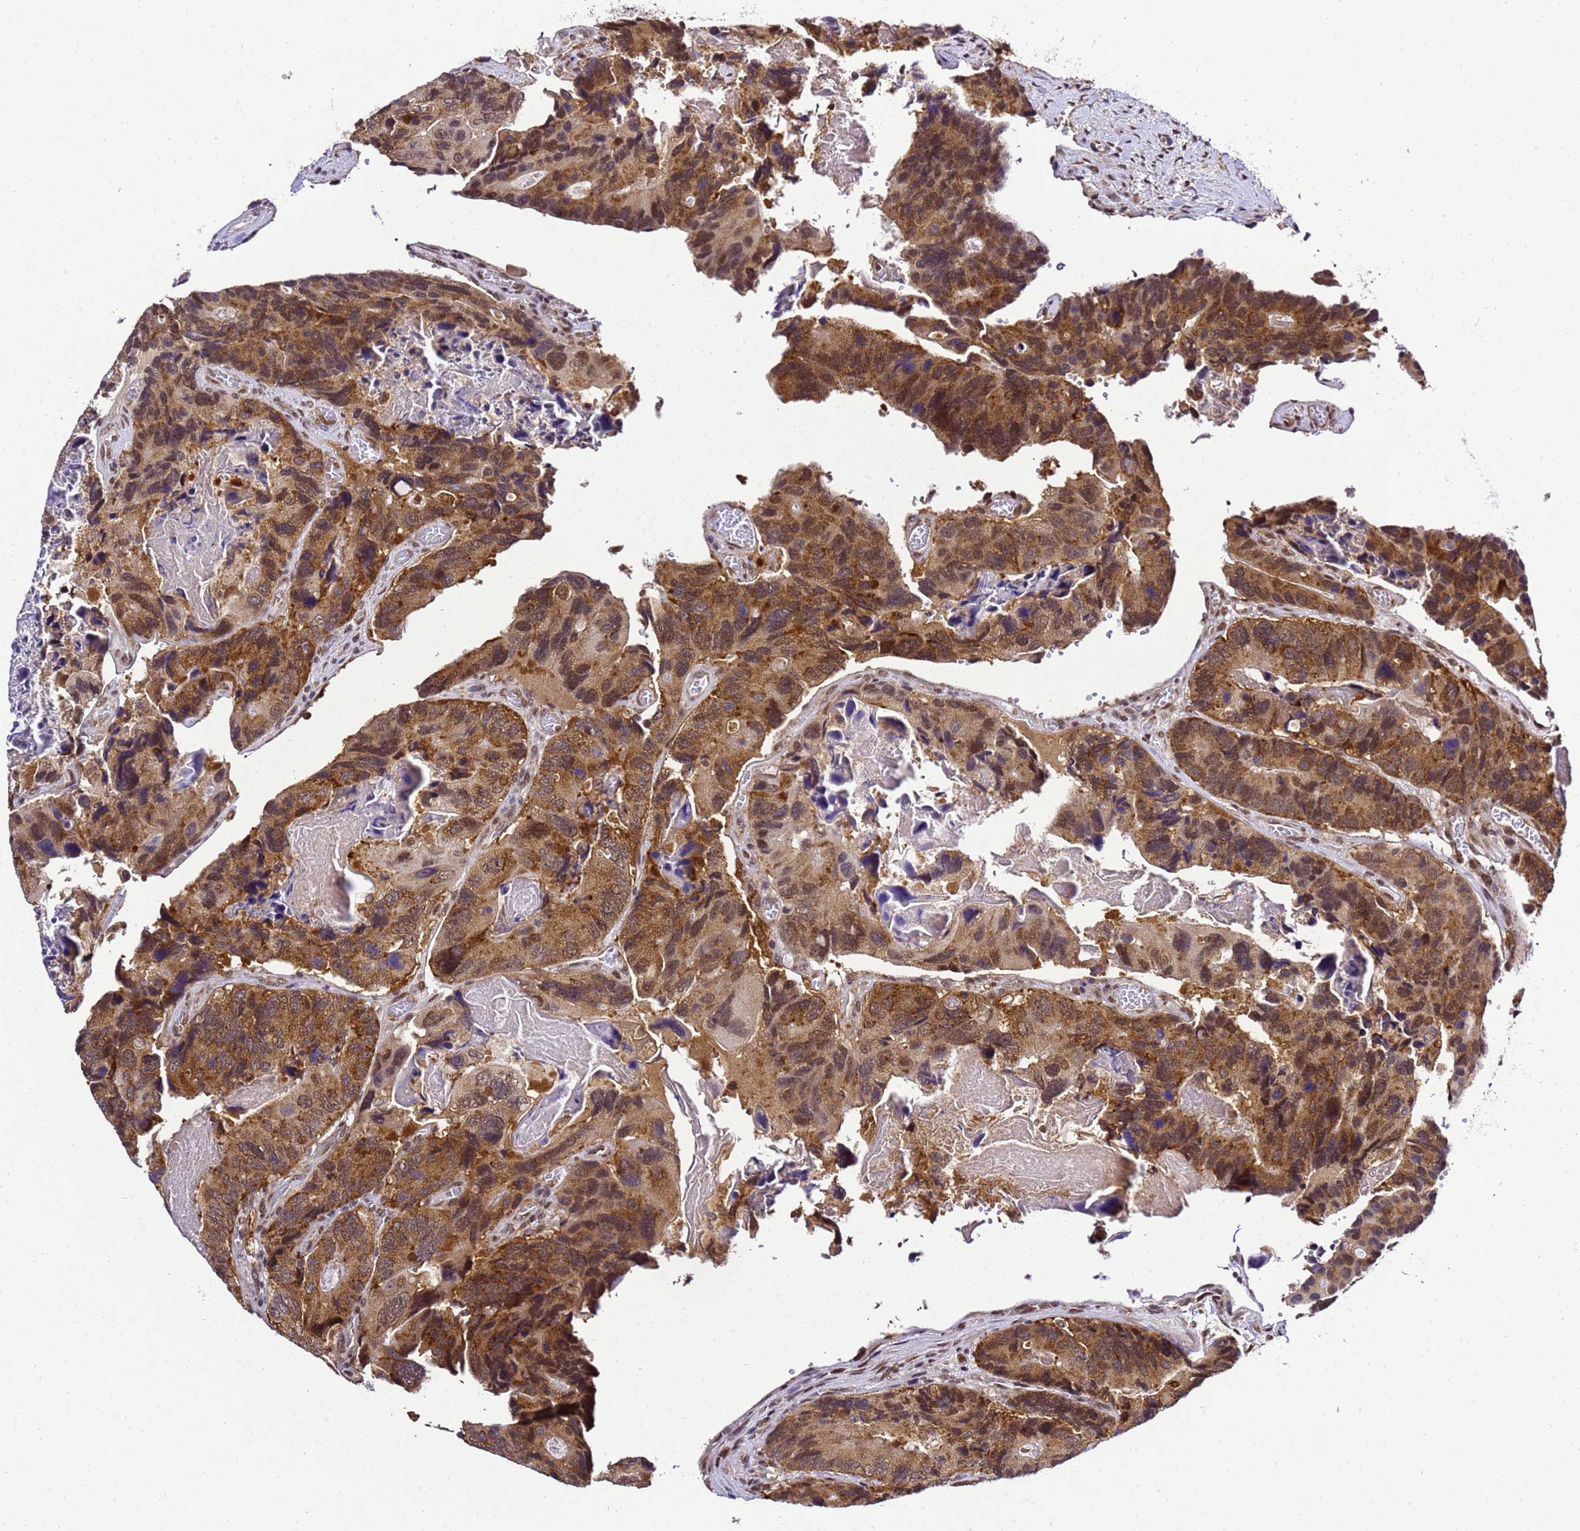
{"staining": {"intensity": "moderate", "quantity": ">75%", "location": "cytoplasmic/membranous,nuclear"}, "tissue": "colorectal cancer", "cell_type": "Tumor cells", "image_type": "cancer", "snomed": [{"axis": "morphology", "description": "Adenocarcinoma, NOS"}, {"axis": "topography", "description": "Colon"}], "caption": "Protein staining reveals moderate cytoplasmic/membranous and nuclear positivity in about >75% of tumor cells in colorectal adenocarcinoma.", "gene": "SMN1", "patient": {"sex": "male", "age": 84}}